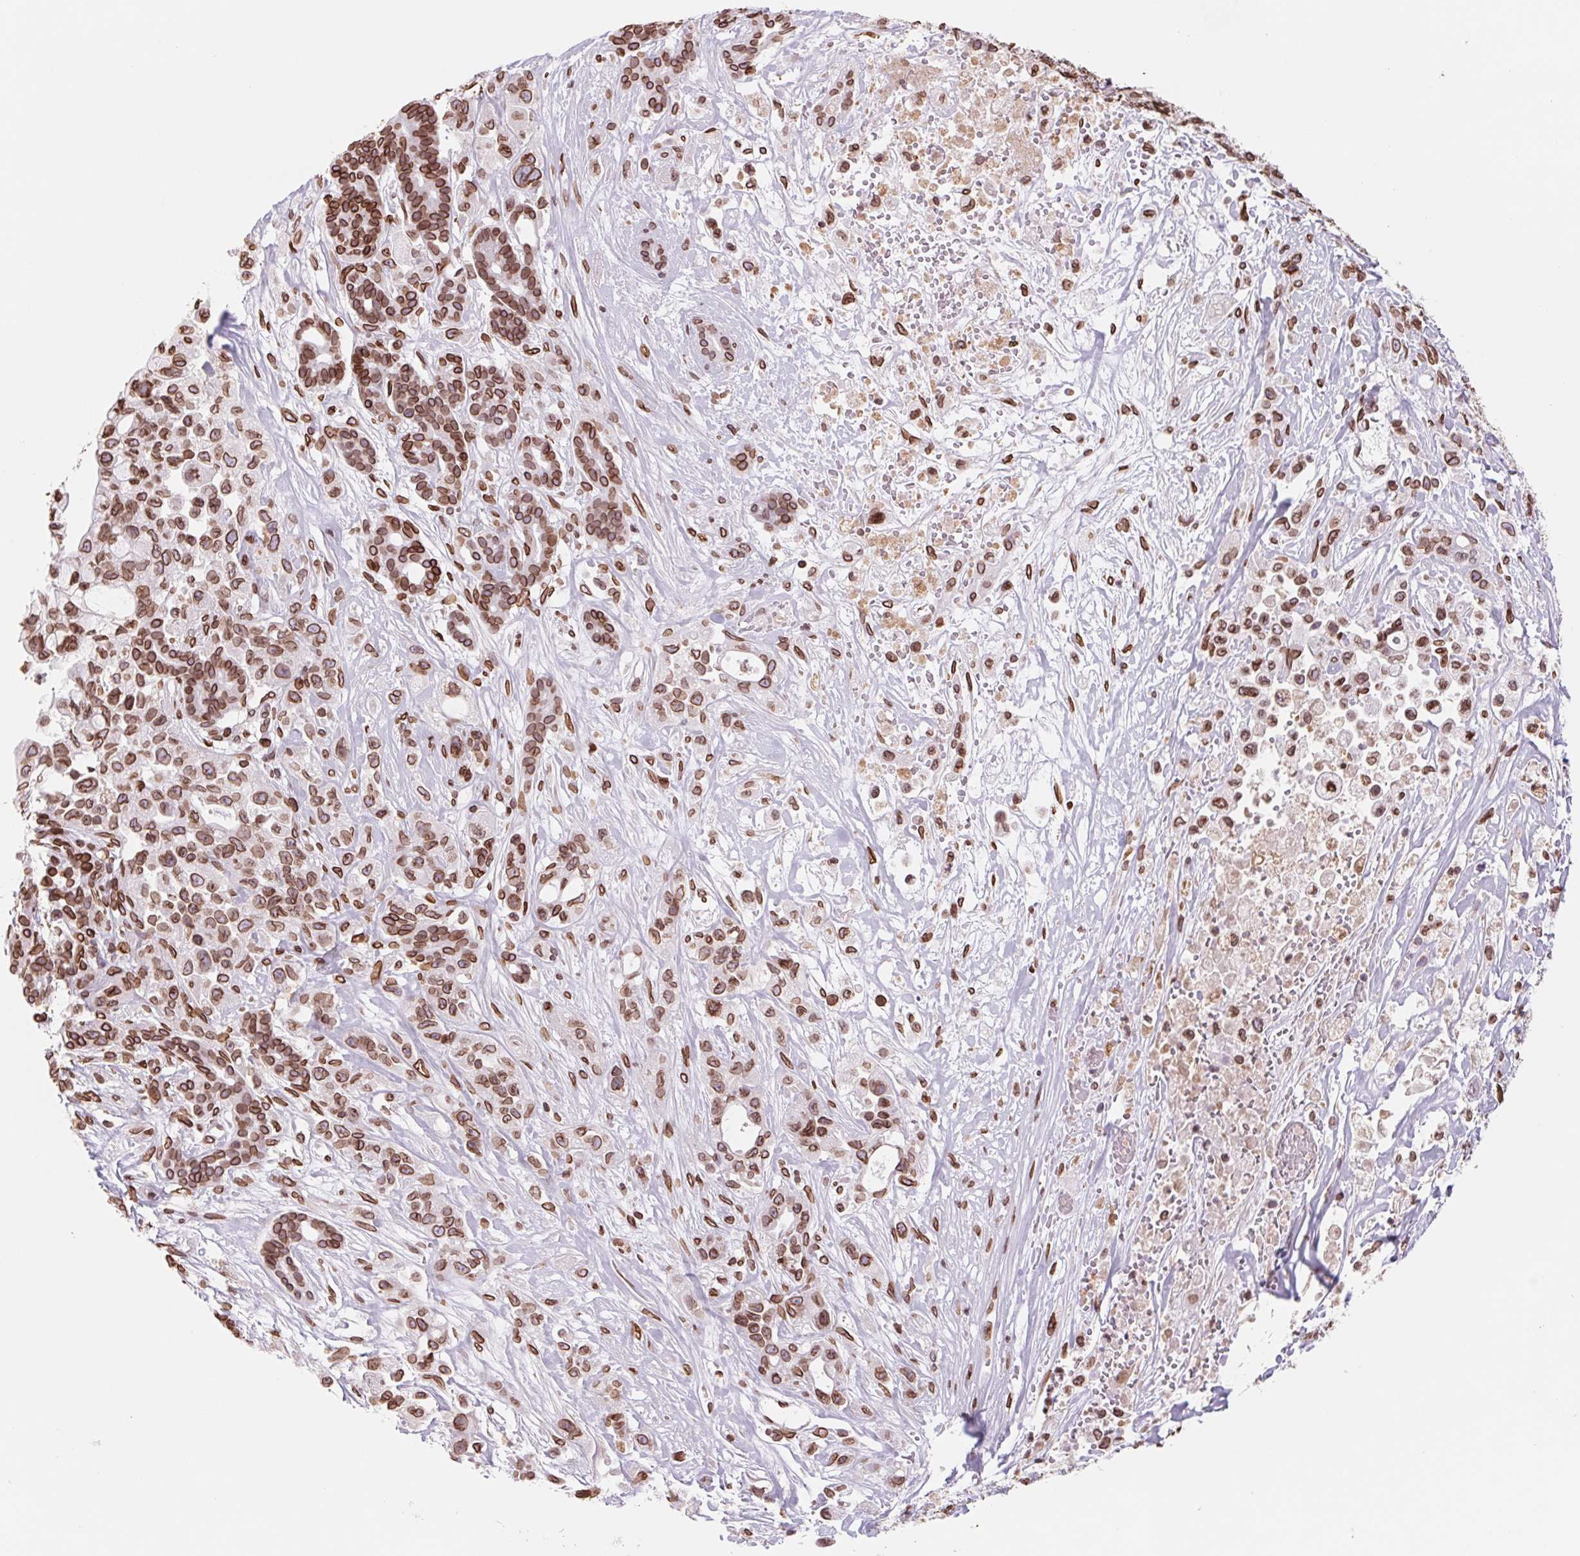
{"staining": {"intensity": "strong", "quantity": ">75%", "location": "cytoplasmic/membranous,nuclear"}, "tissue": "pancreatic cancer", "cell_type": "Tumor cells", "image_type": "cancer", "snomed": [{"axis": "morphology", "description": "Adenocarcinoma, NOS"}, {"axis": "topography", "description": "Pancreas"}], "caption": "This image exhibits immunohistochemistry staining of human pancreatic cancer, with high strong cytoplasmic/membranous and nuclear staining in about >75% of tumor cells.", "gene": "LMNB2", "patient": {"sex": "male", "age": 44}}